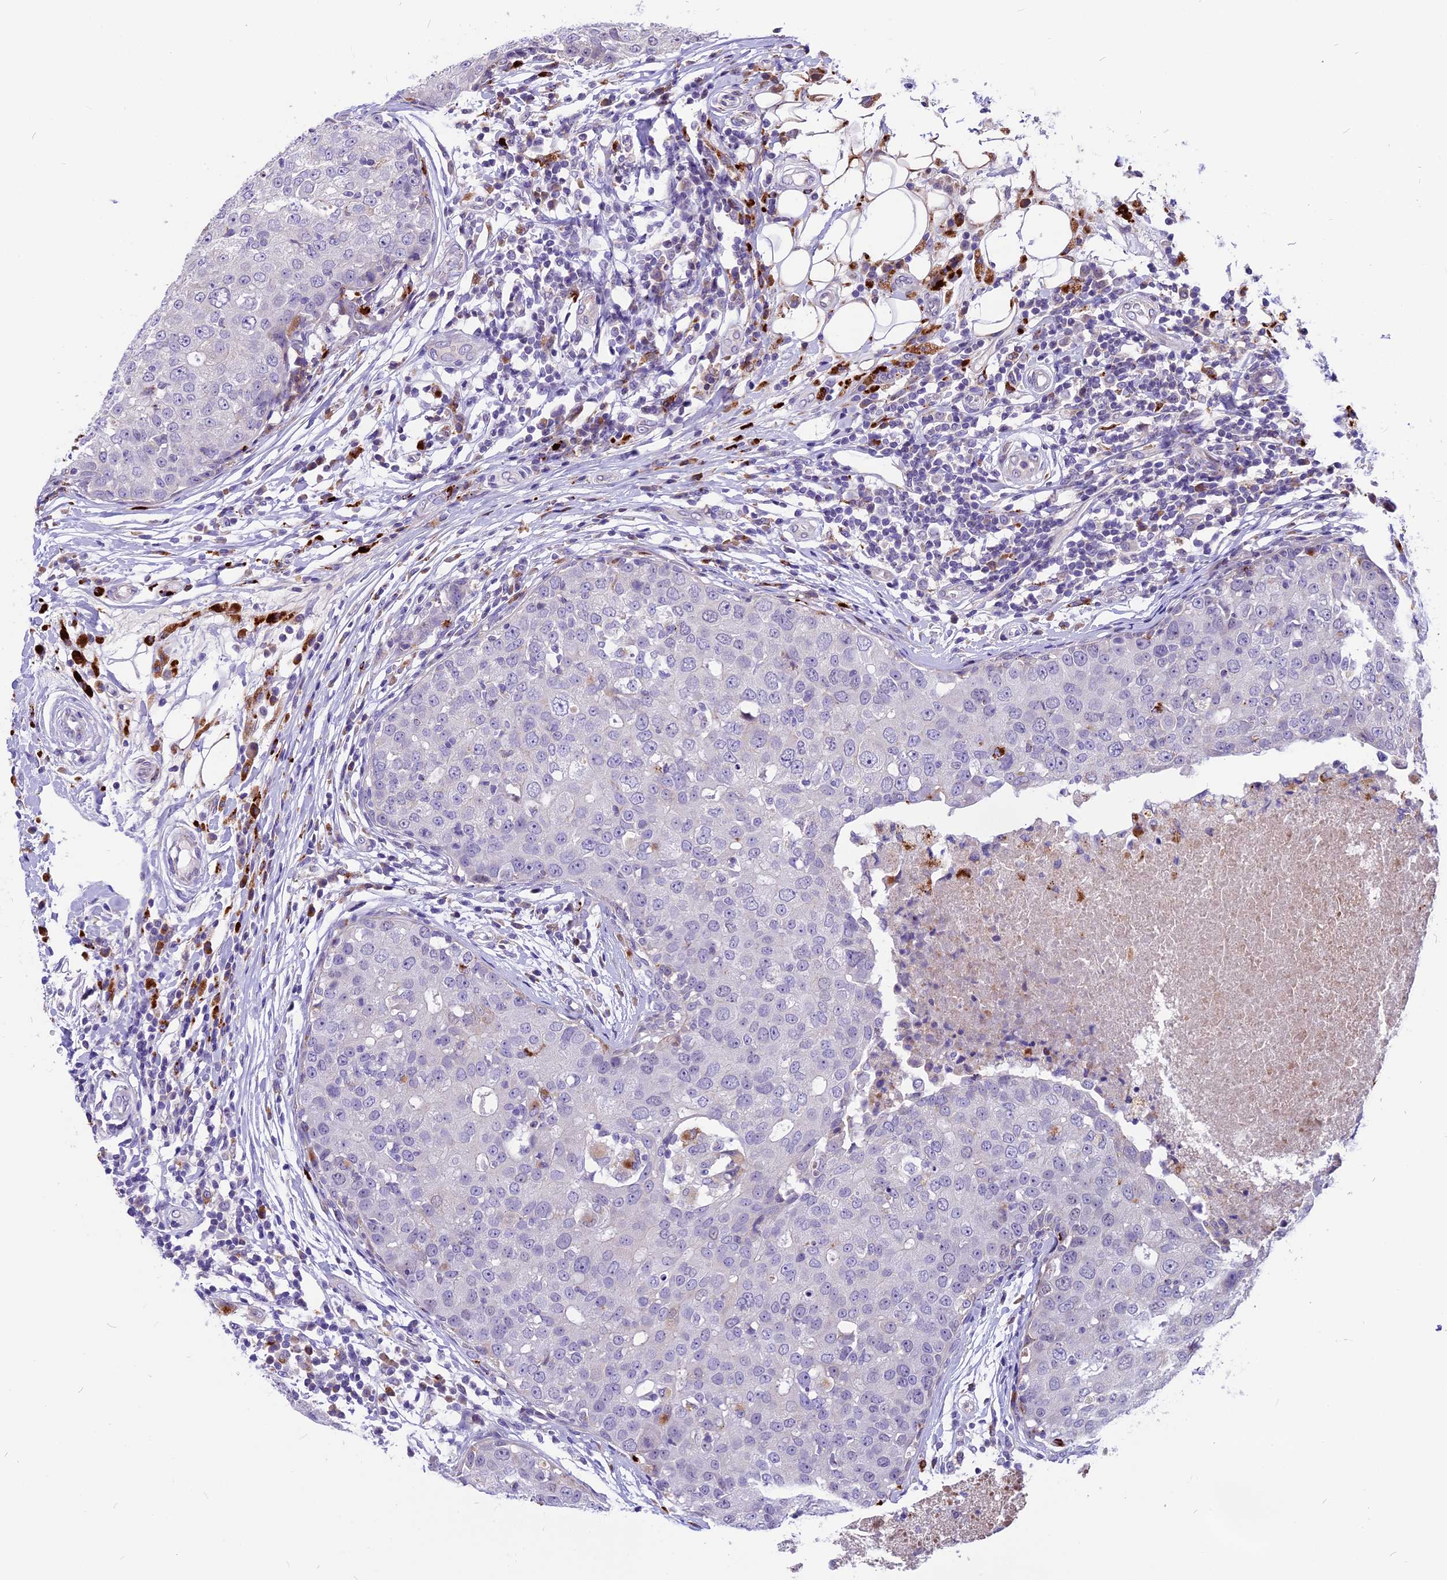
{"staining": {"intensity": "moderate", "quantity": "<25%", "location": "cytoplasmic/membranous,nuclear"}, "tissue": "breast cancer", "cell_type": "Tumor cells", "image_type": "cancer", "snomed": [{"axis": "morphology", "description": "Duct carcinoma"}, {"axis": "topography", "description": "Breast"}], "caption": "An immunohistochemistry (IHC) image of tumor tissue is shown. Protein staining in brown labels moderate cytoplasmic/membranous and nuclear positivity in breast cancer (invasive ductal carcinoma) within tumor cells.", "gene": "THRSP", "patient": {"sex": "female", "age": 27}}